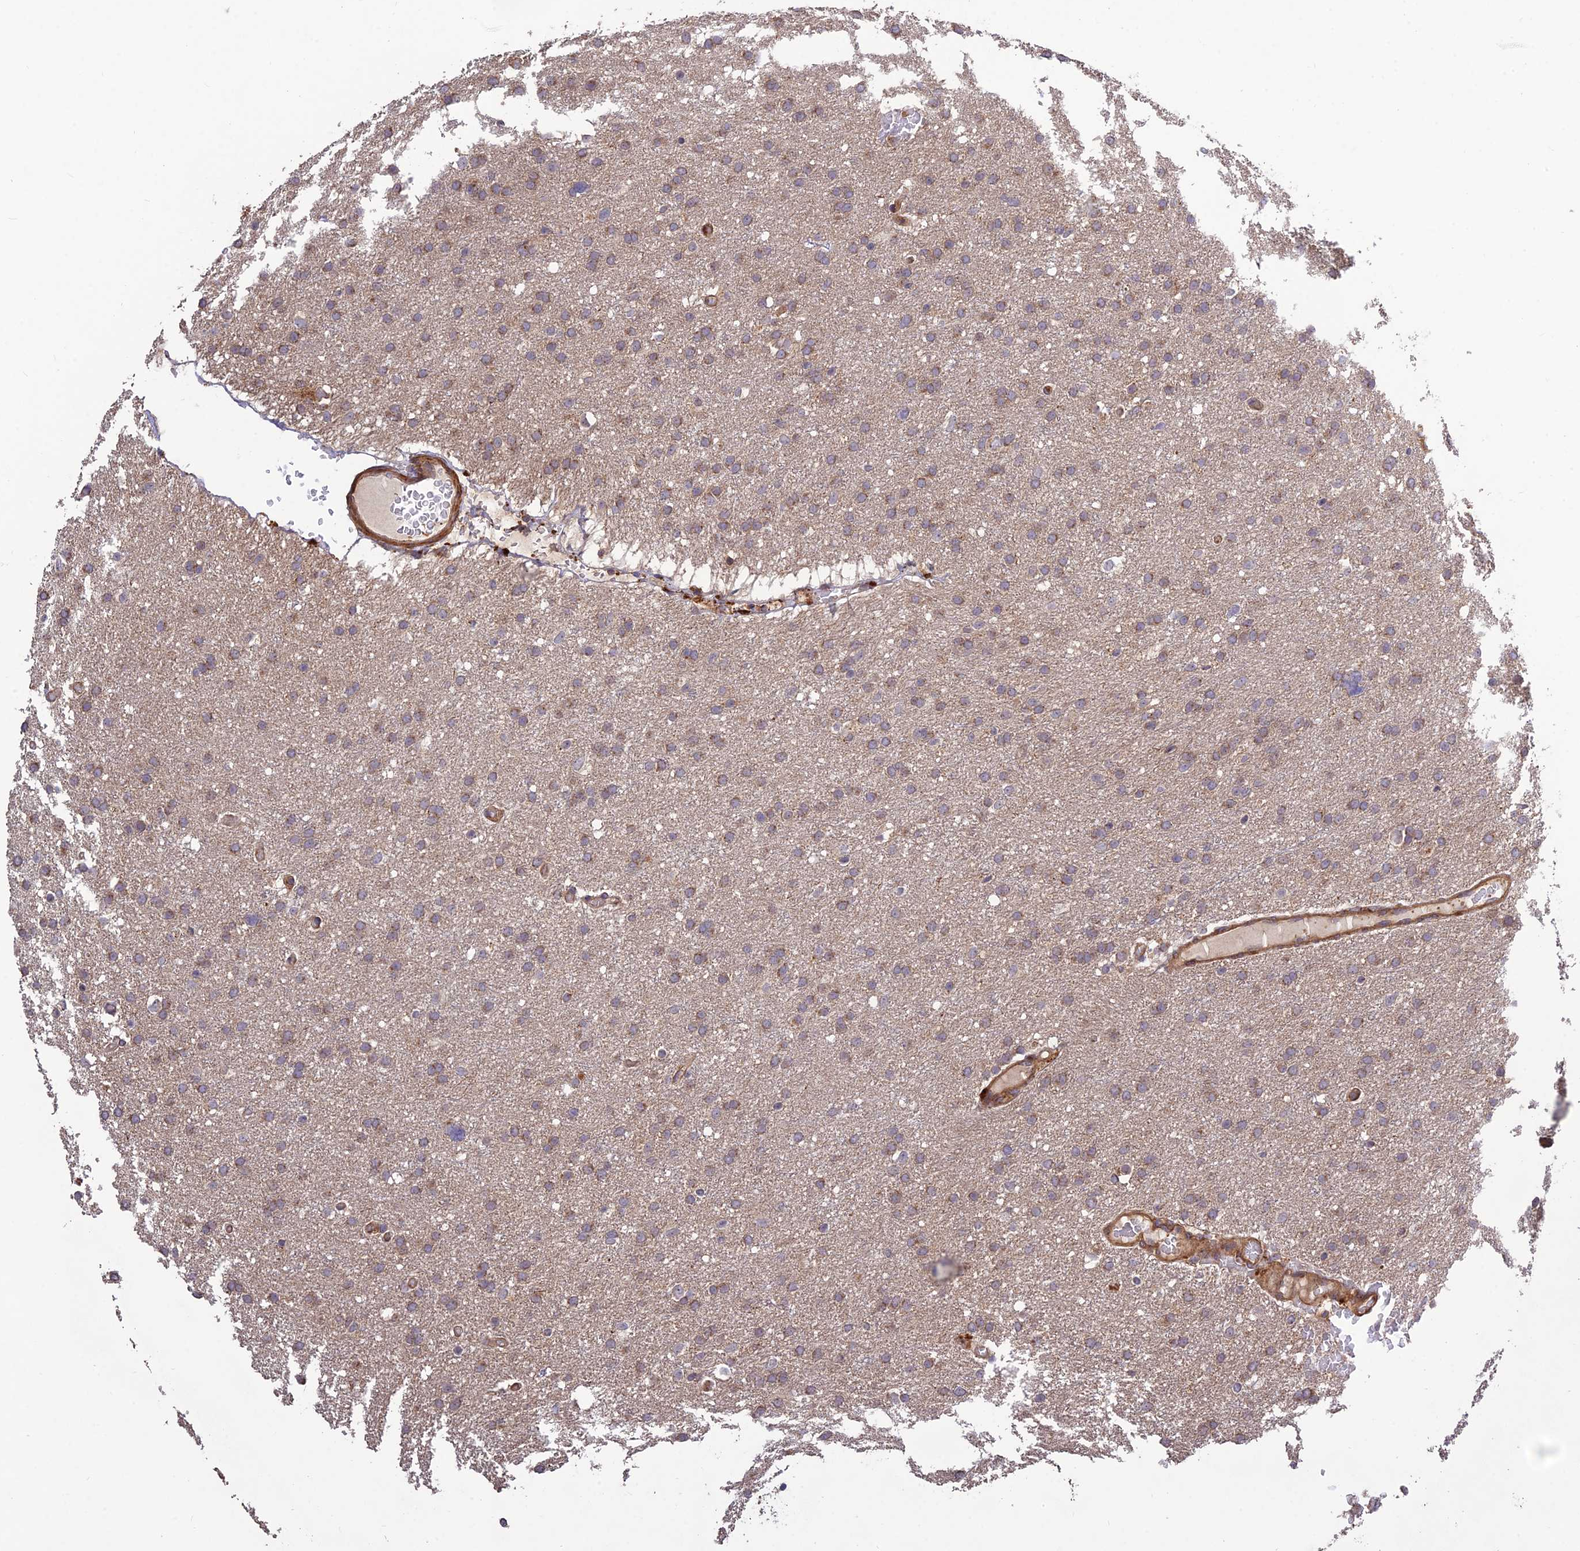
{"staining": {"intensity": "weak", "quantity": ">75%", "location": "cytoplasmic/membranous"}, "tissue": "glioma", "cell_type": "Tumor cells", "image_type": "cancer", "snomed": [{"axis": "morphology", "description": "Glioma, malignant, High grade"}, {"axis": "topography", "description": "Cerebral cortex"}], "caption": "Human glioma stained with a protein marker reveals weak staining in tumor cells.", "gene": "TMEM131L", "patient": {"sex": "female", "age": 36}}